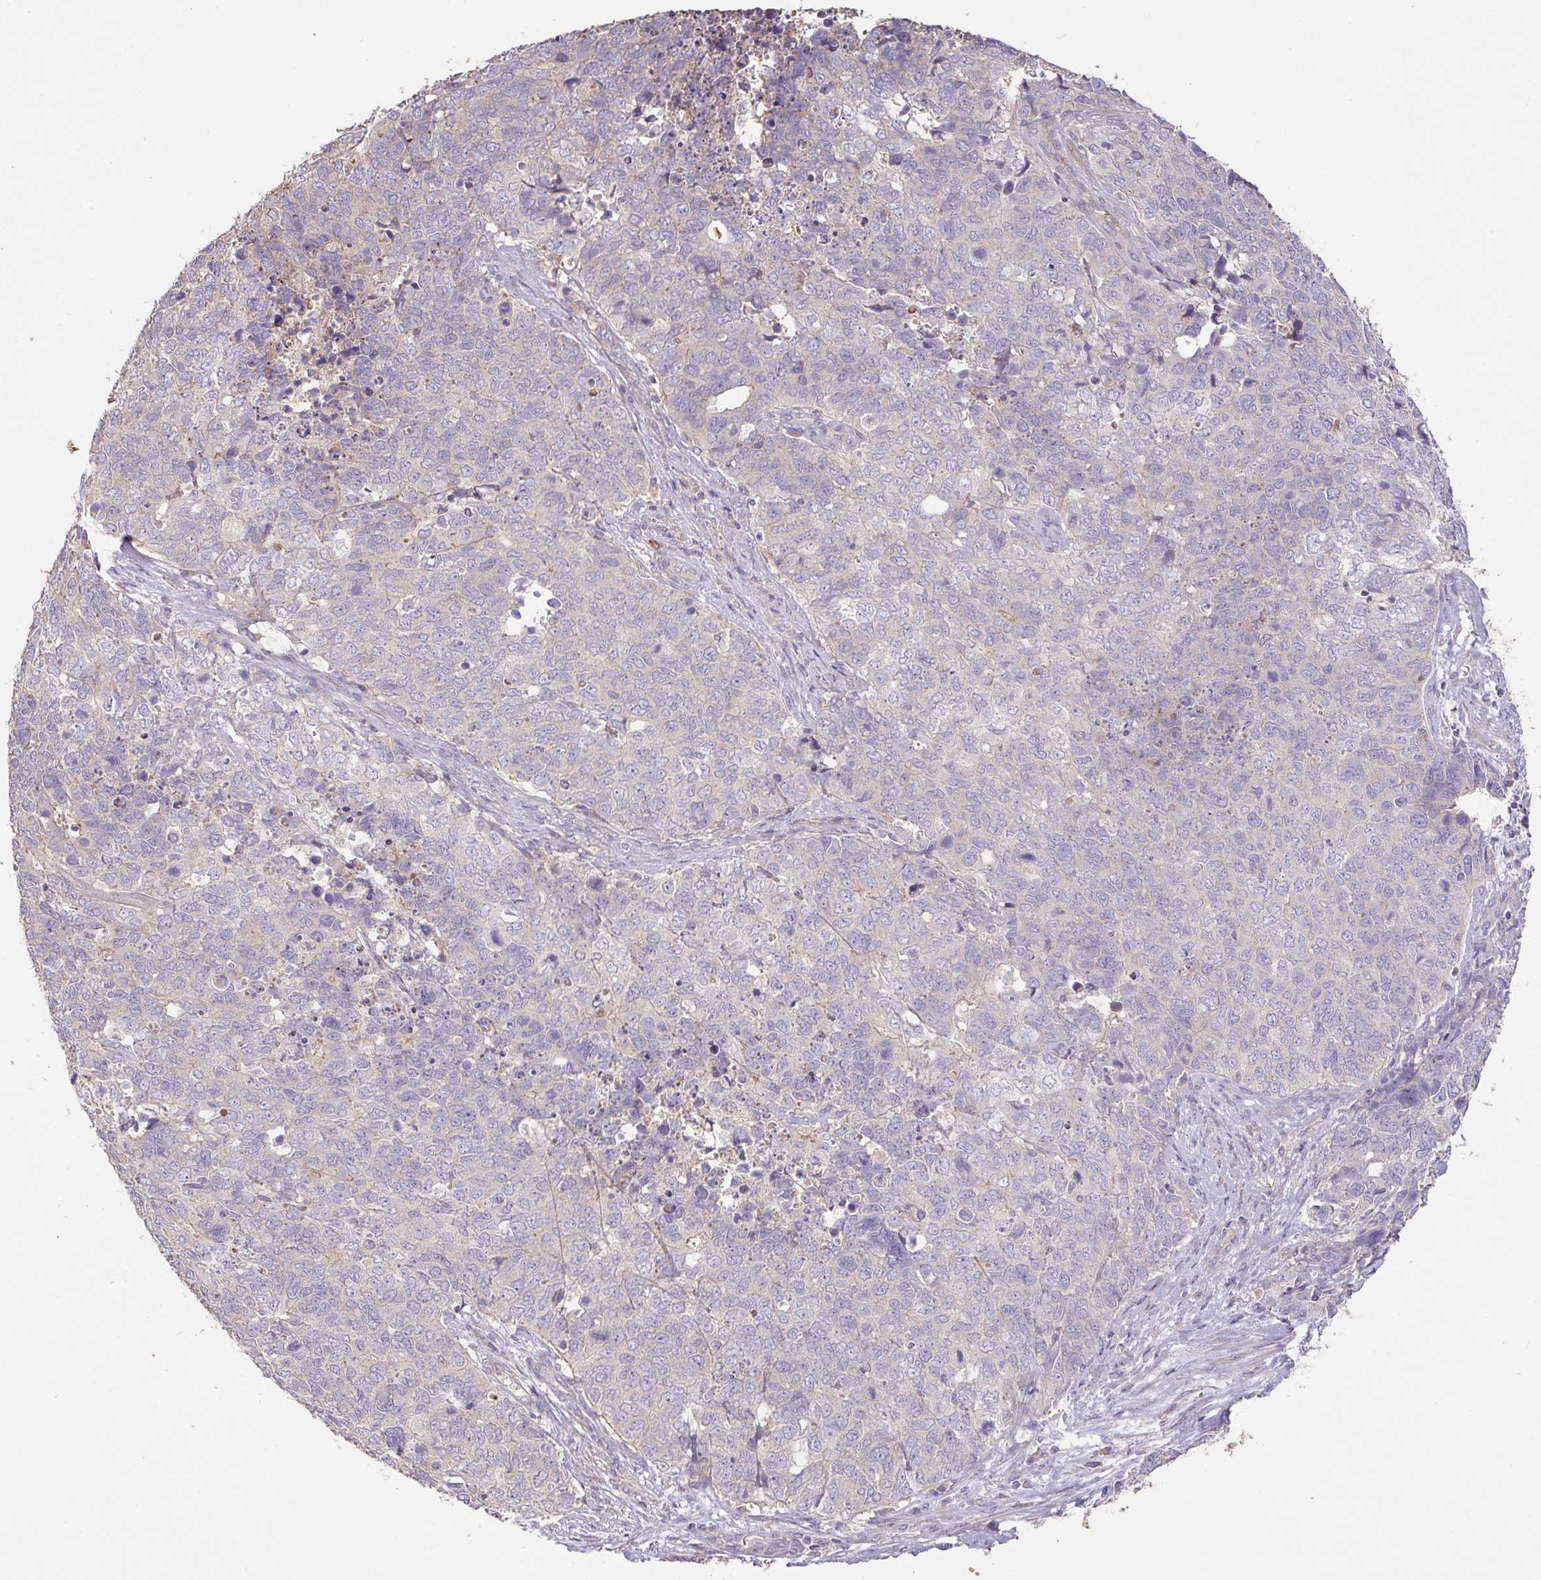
{"staining": {"intensity": "negative", "quantity": "none", "location": "none"}, "tissue": "cervical cancer", "cell_type": "Tumor cells", "image_type": "cancer", "snomed": [{"axis": "morphology", "description": "Adenocarcinoma, NOS"}, {"axis": "topography", "description": "Cervix"}], "caption": "IHC image of human cervical adenocarcinoma stained for a protein (brown), which exhibits no staining in tumor cells.", "gene": "FCER1A", "patient": {"sex": "female", "age": 63}}